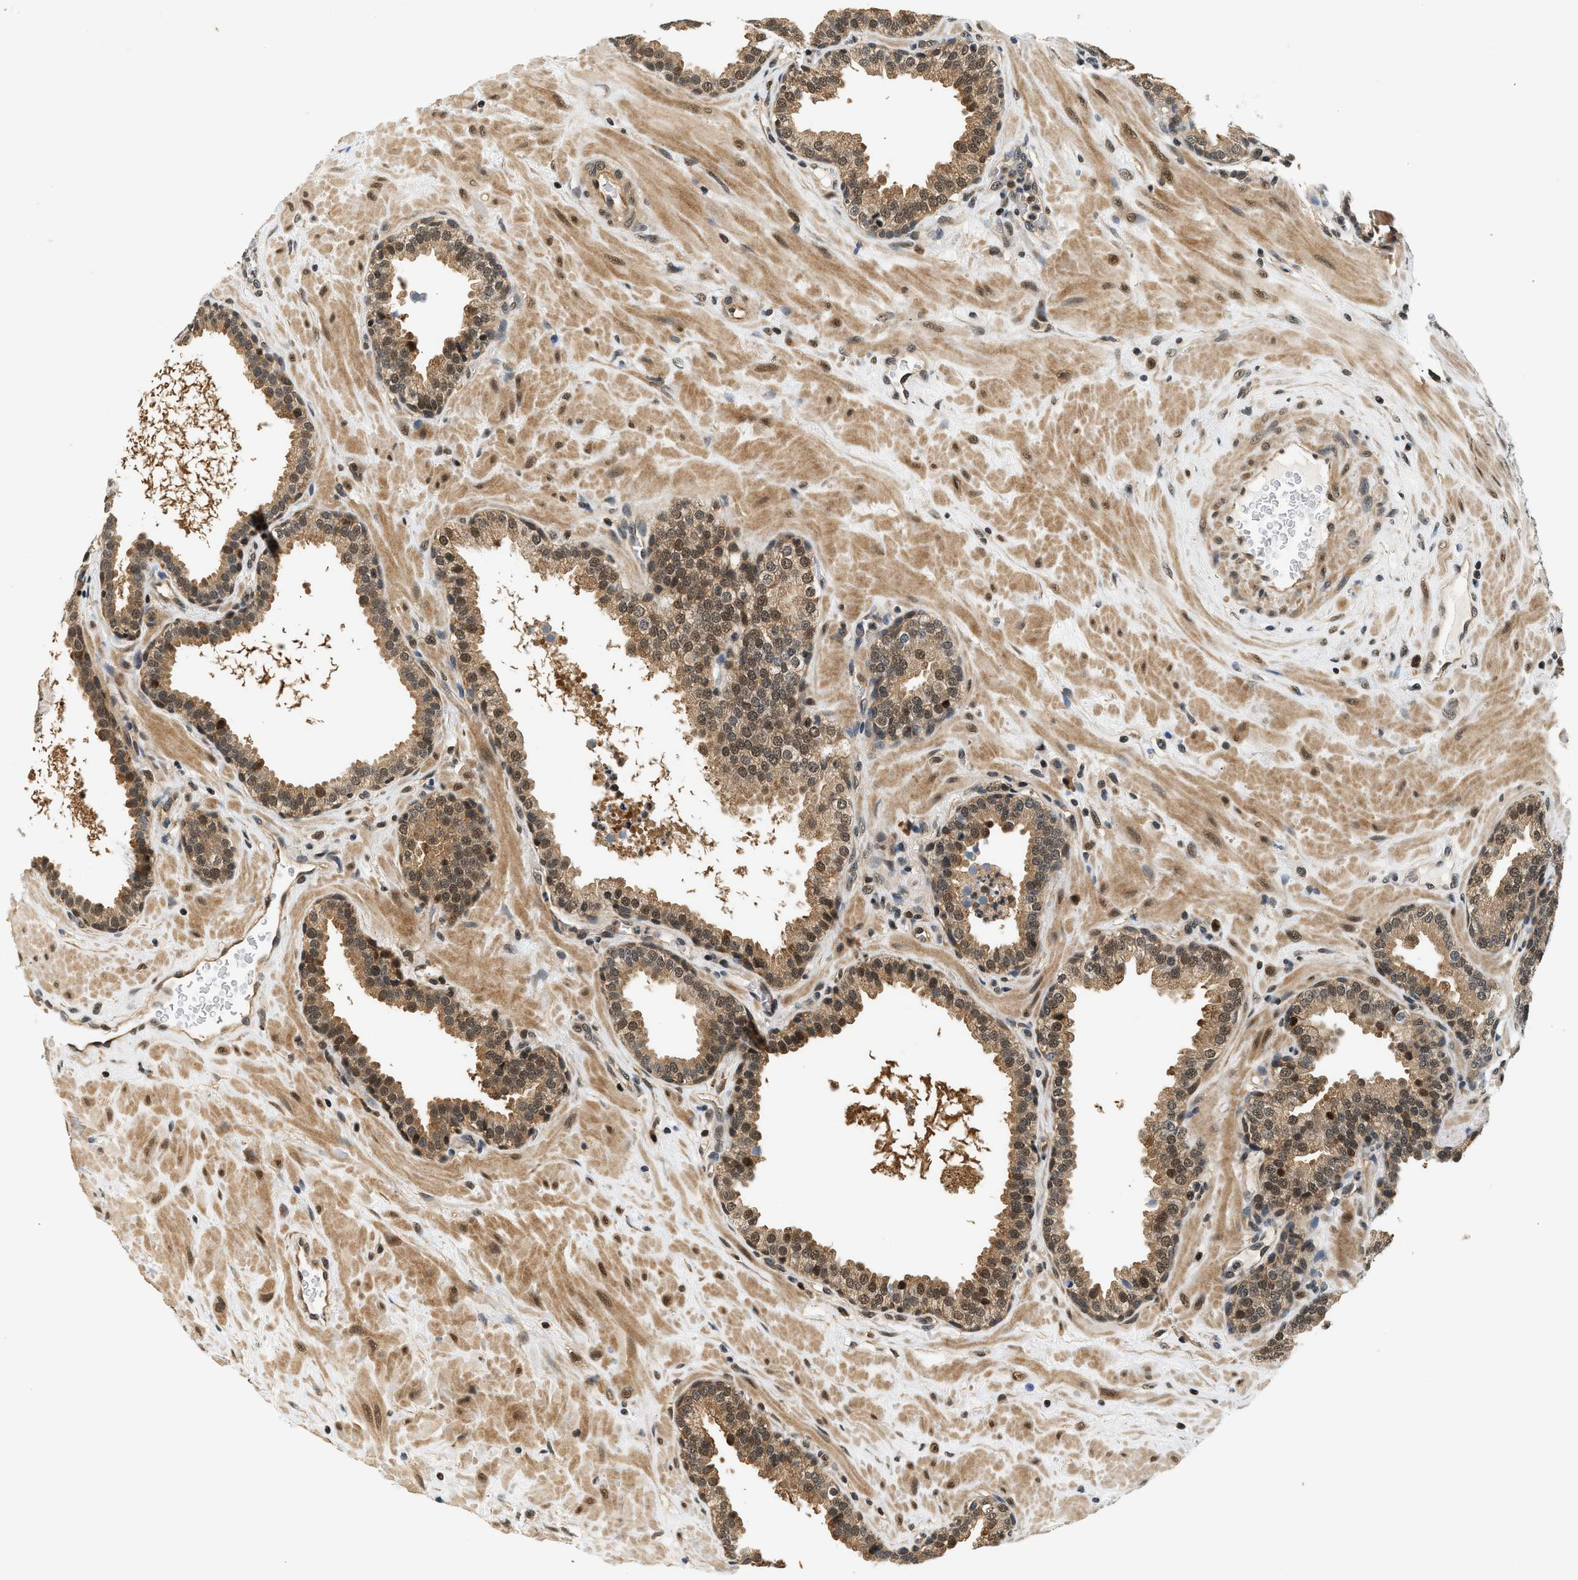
{"staining": {"intensity": "moderate", "quantity": ">75%", "location": "cytoplasmic/membranous,nuclear"}, "tissue": "prostate", "cell_type": "Glandular cells", "image_type": "normal", "snomed": [{"axis": "morphology", "description": "Normal tissue, NOS"}, {"axis": "topography", "description": "Prostate"}], "caption": "IHC of unremarkable prostate demonstrates medium levels of moderate cytoplasmic/membranous,nuclear expression in approximately >75% of glandular cells.", "gene": "PSMD3", "patient": {"sex": "male", "age": 51}}